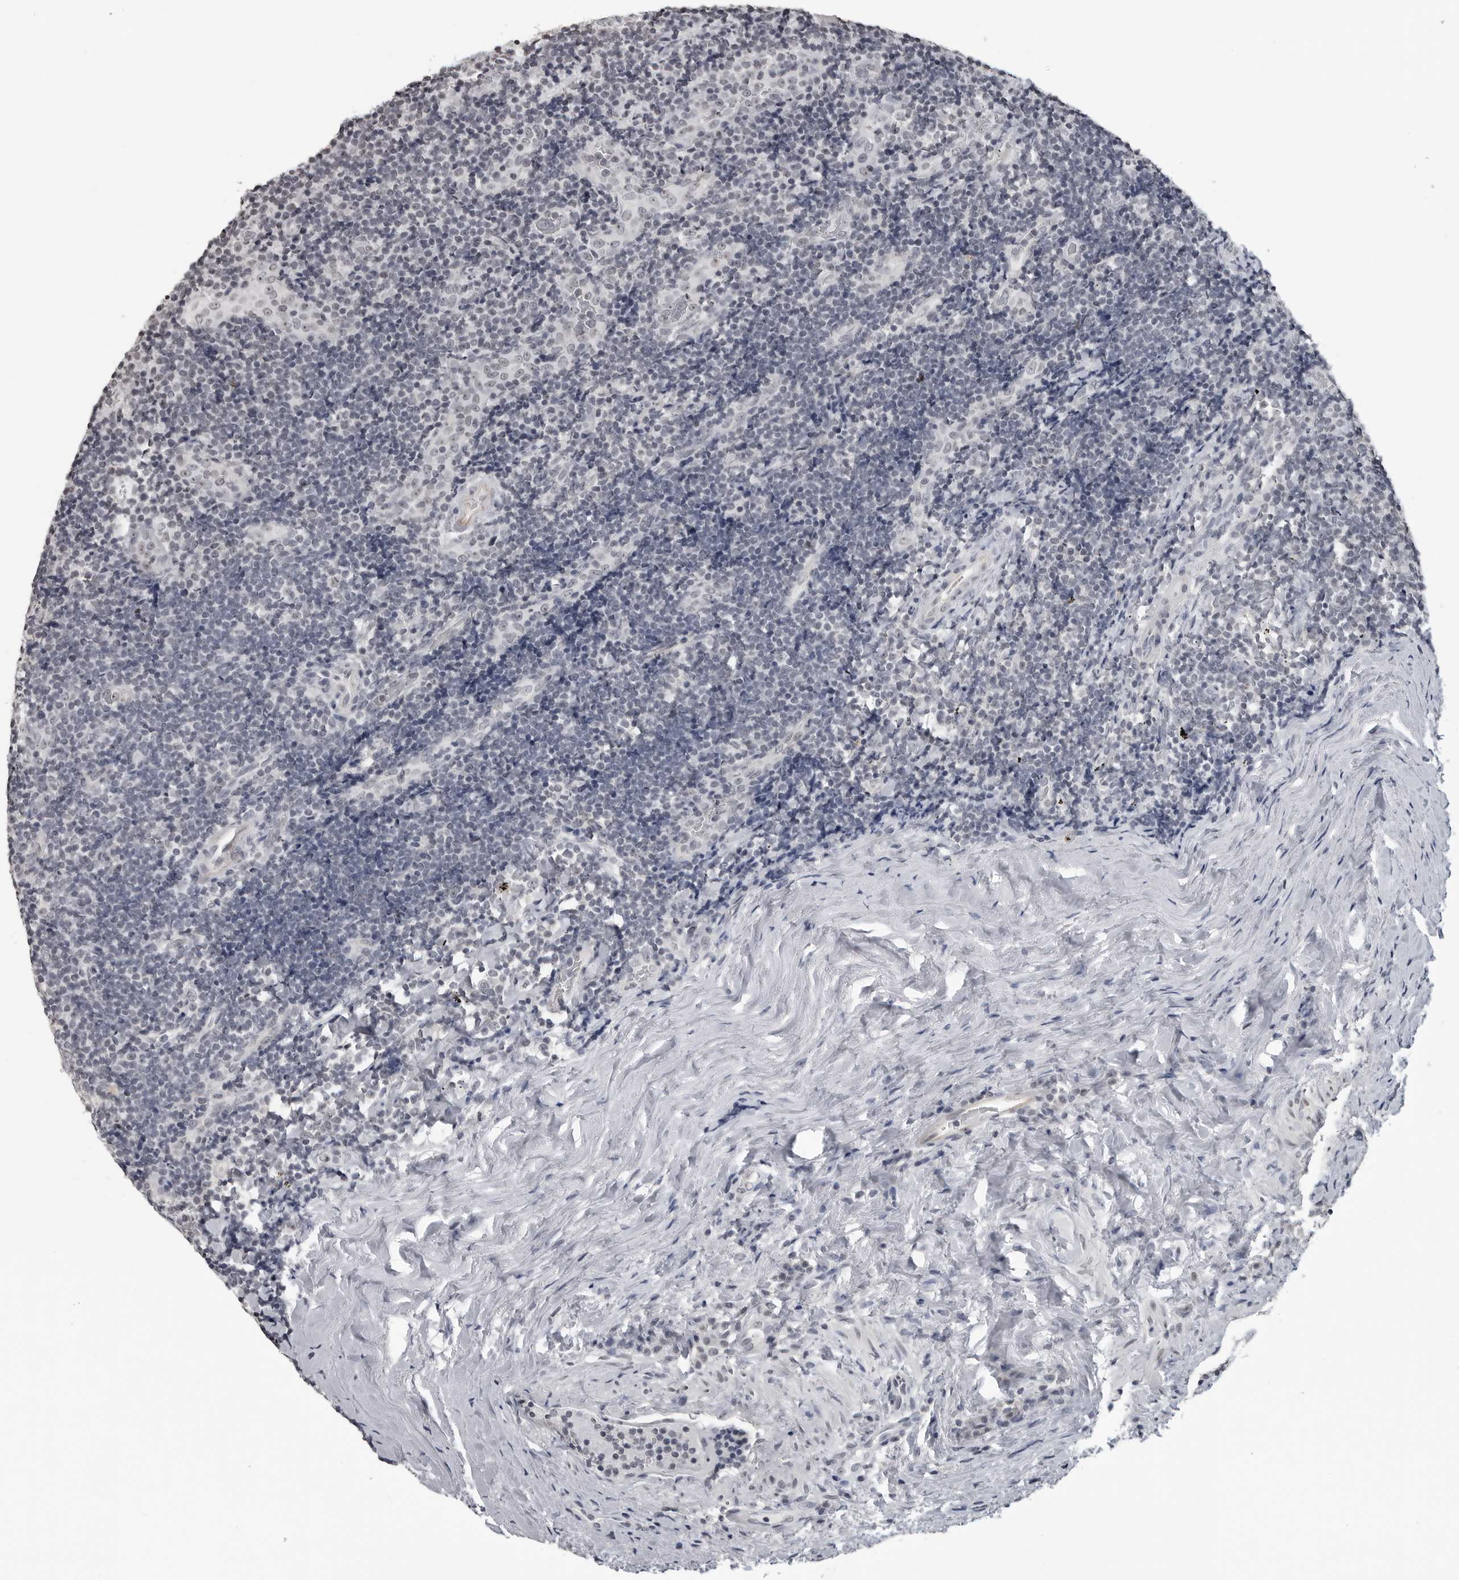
{"staining": {"intensity": "negative", "quantity": "none", "location": "none"}, "tissue": "lymphoma", "cell_type": "Tumor cells", "image_type": "cancer", "snomed": [{"axis": "morphology", "description": "Malignant lymphoma, non-Hodgkin's type, High grade"}, {"axis": "topography", "description": "Tonsil"}], "caption": "Tumor cells are negative for brown protein staining in malignant lymphoma, non-Hodgkin's type (high-grade).", "gene": "DDX54", "patient": {"sex": "female", "age": 36}}